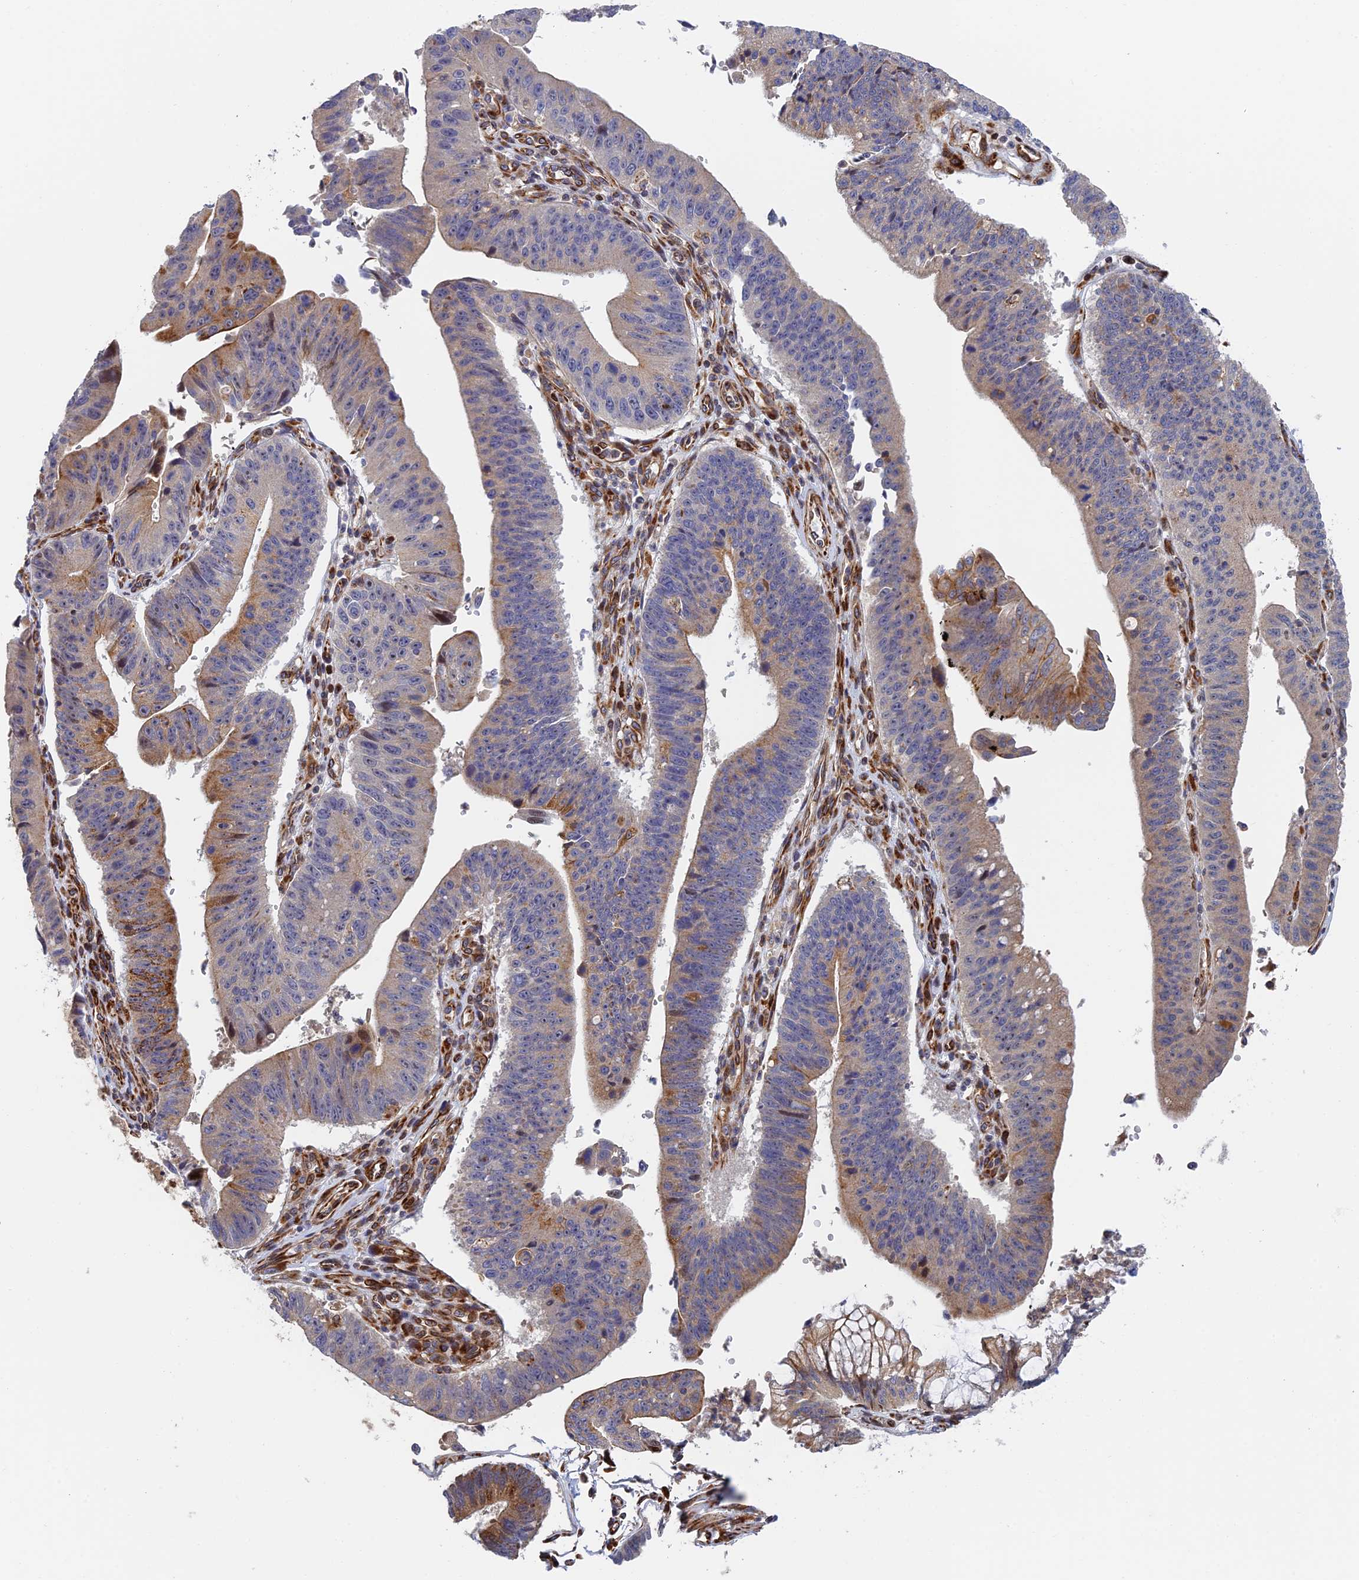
{"staining": {"intensity": "moderate", "quantity": "25%-75%", "location": "cytoplasmic/membranous"}, "tissue": "stomach cancer", "cell_type": "Tumor cells", "image_type": "cancer", "snomed": [{"axis": "morphology", "description": "Adenocarcinoma, NOS"}, {"axis": "topography", "description": "Stomach"}], "caption": "The micrograph reveals a brown stain indicating the presence of a protein in the cytoplasmic/membranous of tumor cells in stomach adenocarcinoma.", "gene": "PPP2R3C", "patient": {"sex": "male", "age": 59}}